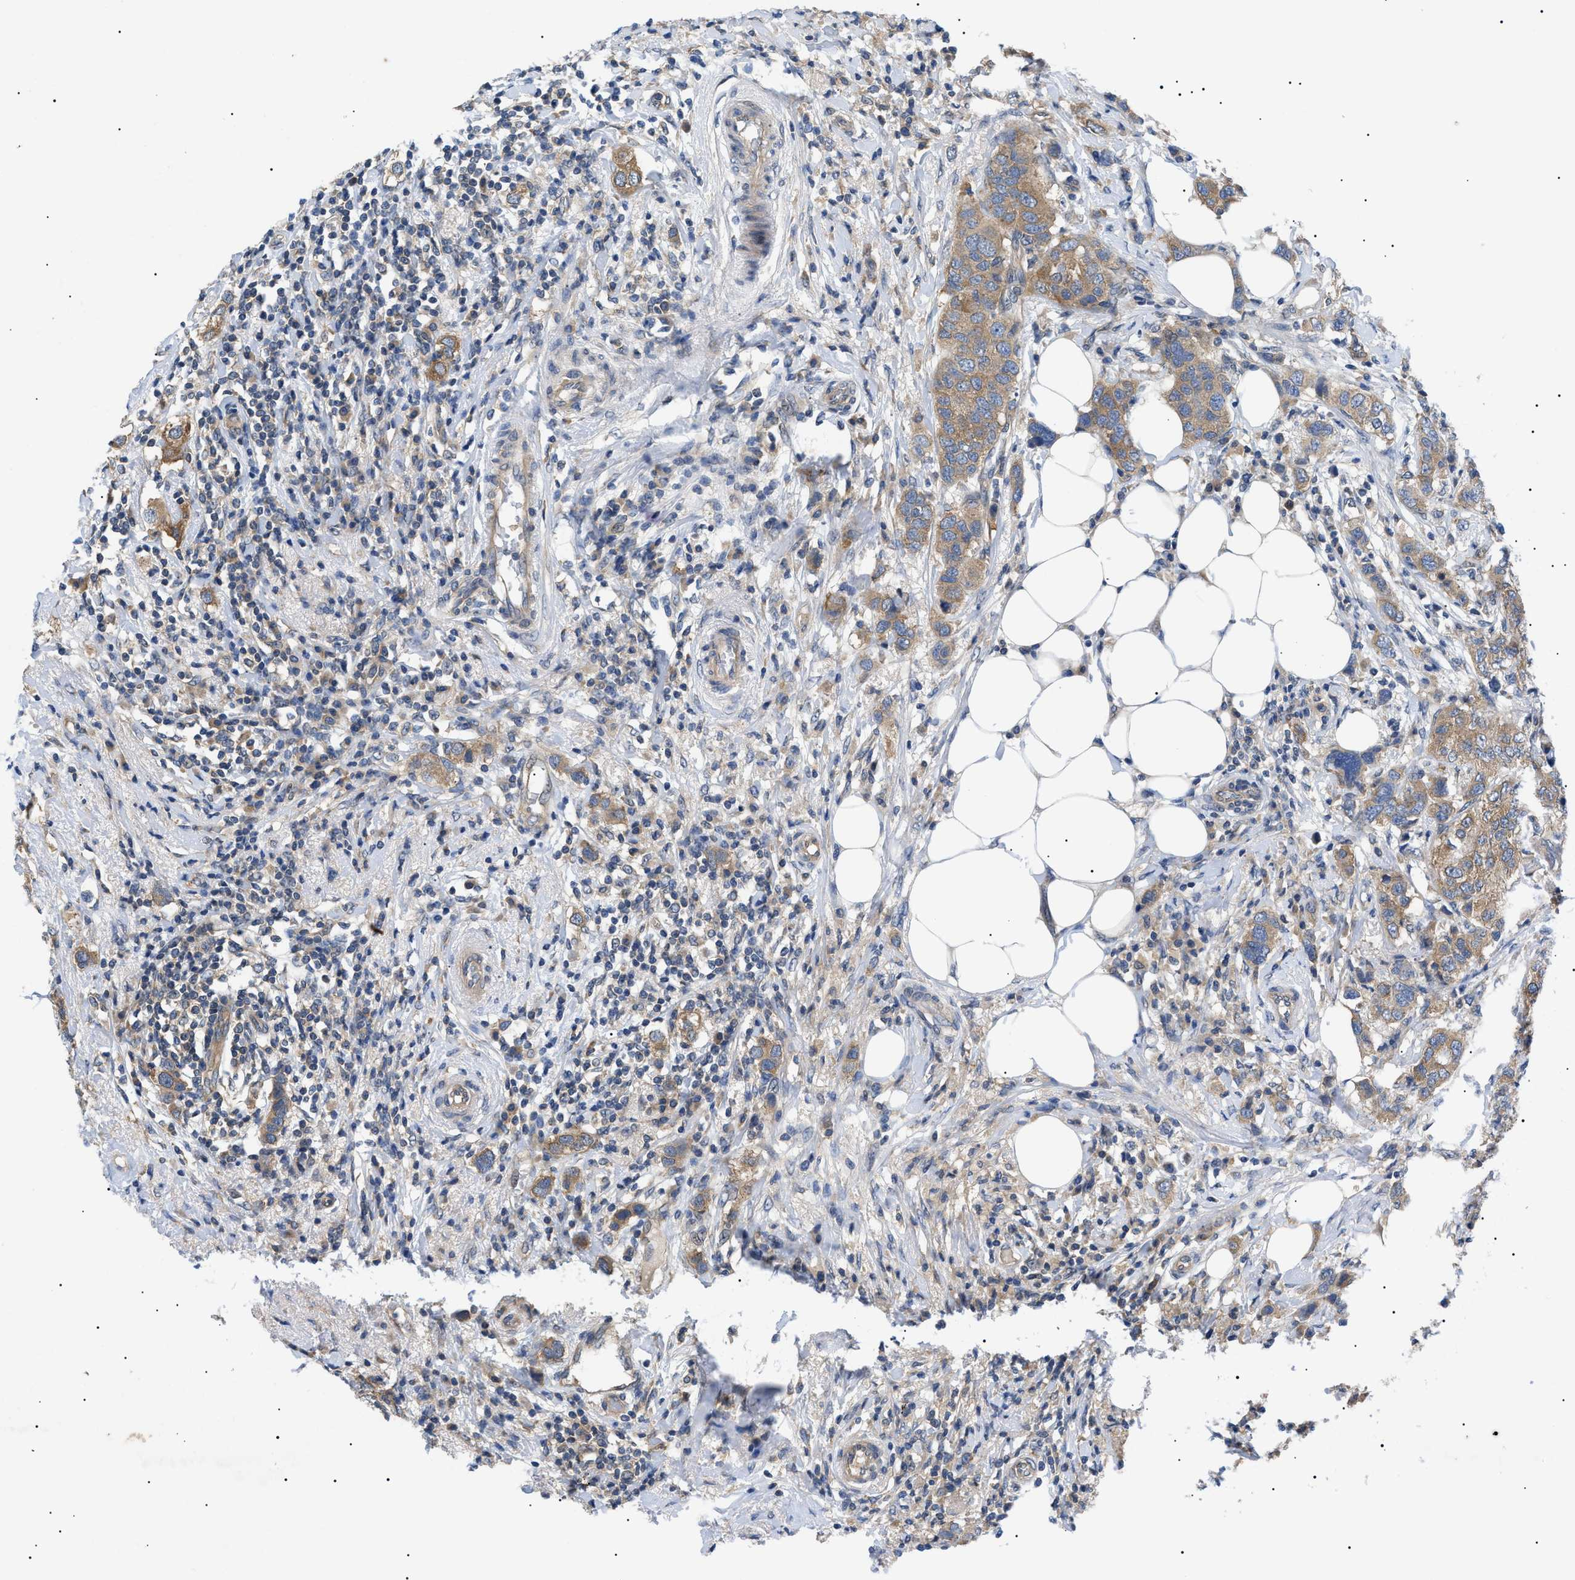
{"staining": {"intensity": "moderate", "quantity": ">75%", "location": "cytoplasmic/membranous"}, "tissue": "breast cancer", "cell_type": "Tumor cells", "image_type": "cancer", "snomed": [{"axis": "morphology", "description": "Duct carcinoma"}, {"axis": "topography", "description": "Breast"}], "caption": "The micrograph exhibits staining of breast intraductal carcinoma, revealing moderate cytoplasmic/membranous protein staining (brown color) within tumor cells.", "gene": "RIPK1", "patient": {"sex": "female", "age": 50}}